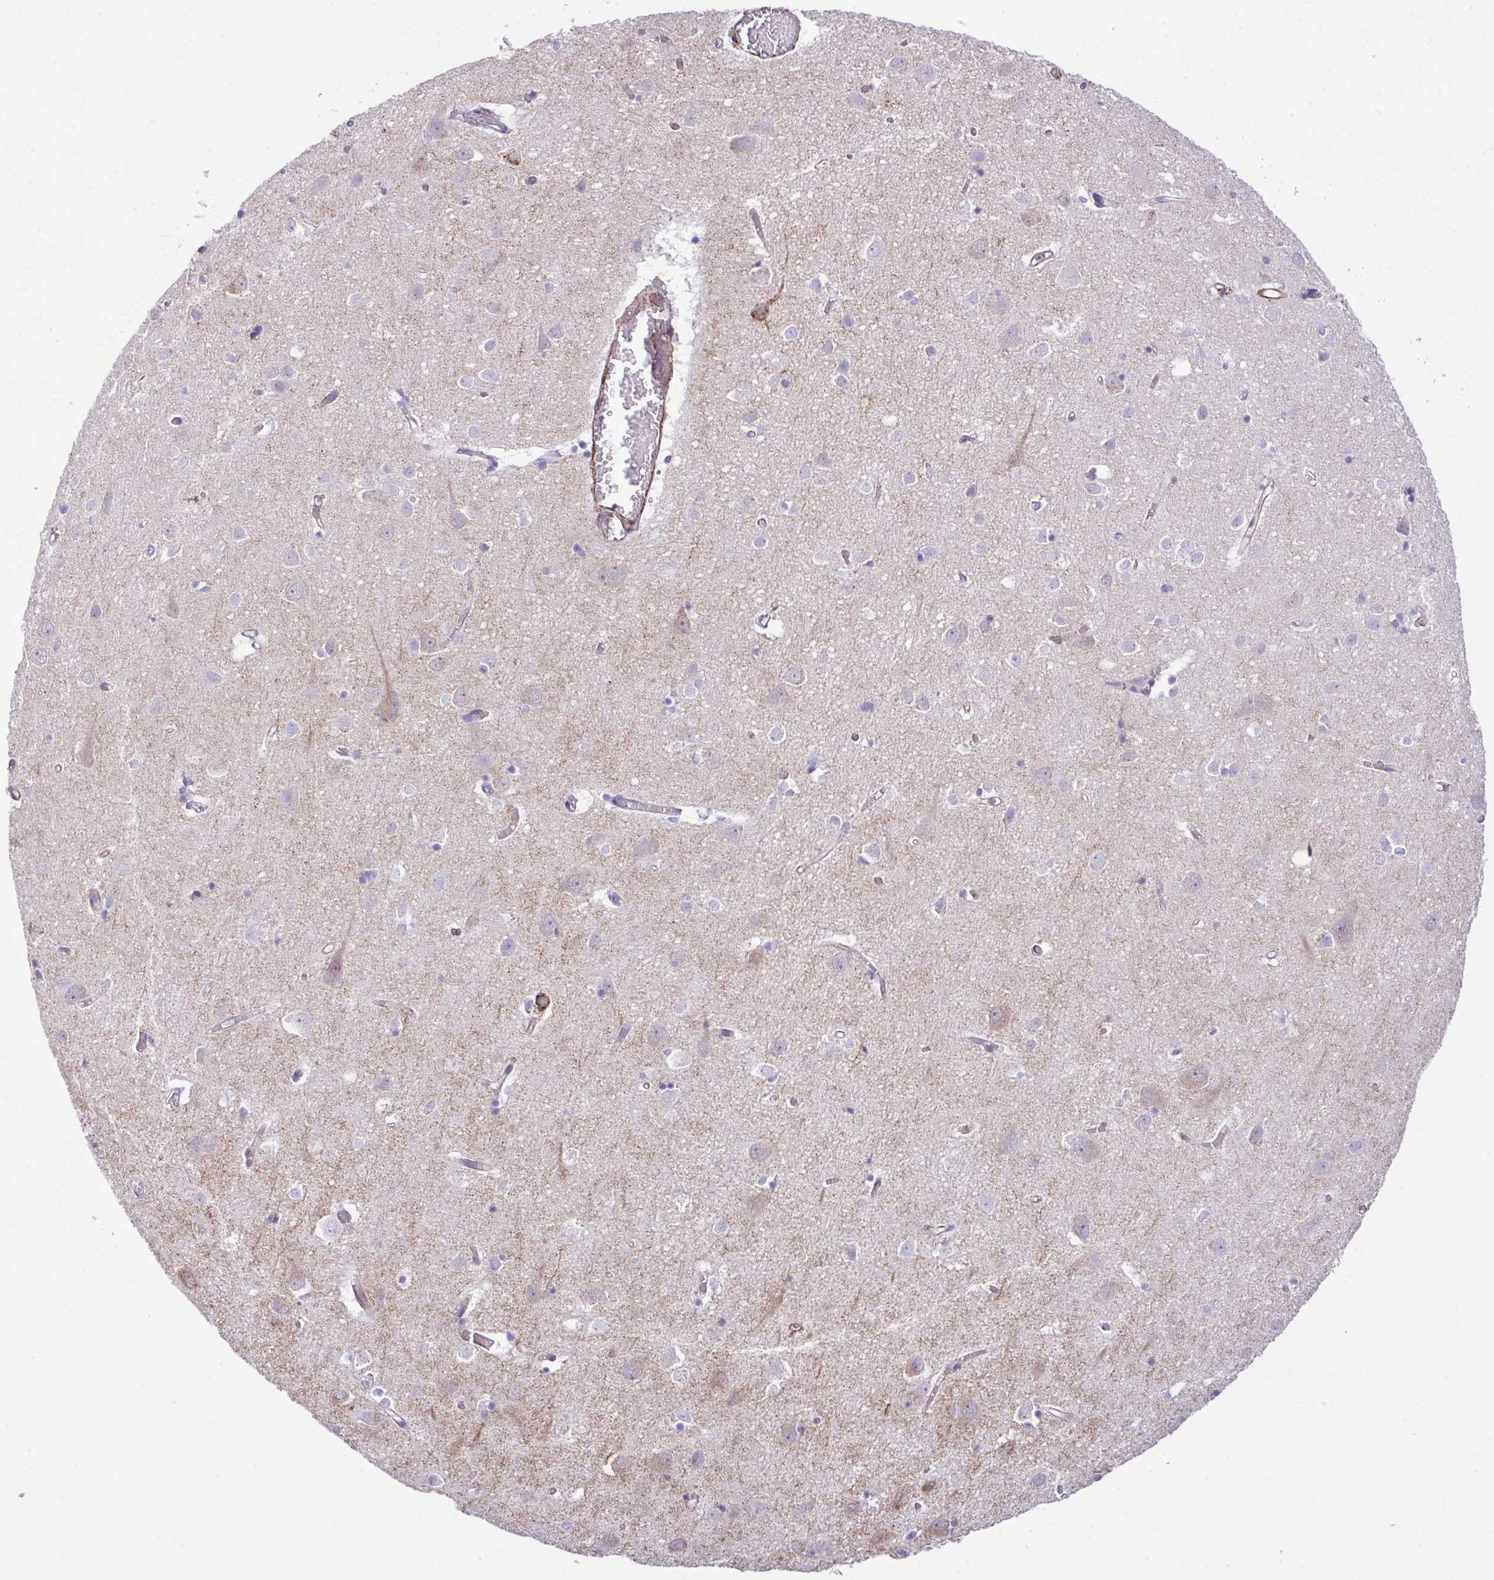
{"staining": {"intensity": "strong", "quantity": ">75%", "location": "cytoplasmic/membranous"}, "tissue": "cerebral cortex", "cell_type": "Endothelial cells", "image_type": "normal", "snomed": [{"axis": "morphology", "description": "Normal tissue, NOS"}, {"axis": "topography", "description": "Cerebral cortex"}], "caption": "Immunohistochemical staining of normal human cerebral cortex displays >75% levels of strong cytoplasmic/membranous protein positivity in approximately >75% of endothelial cells.", "gene": "SYNPO2L", "patient": {"sex": "male", "age": 70}}